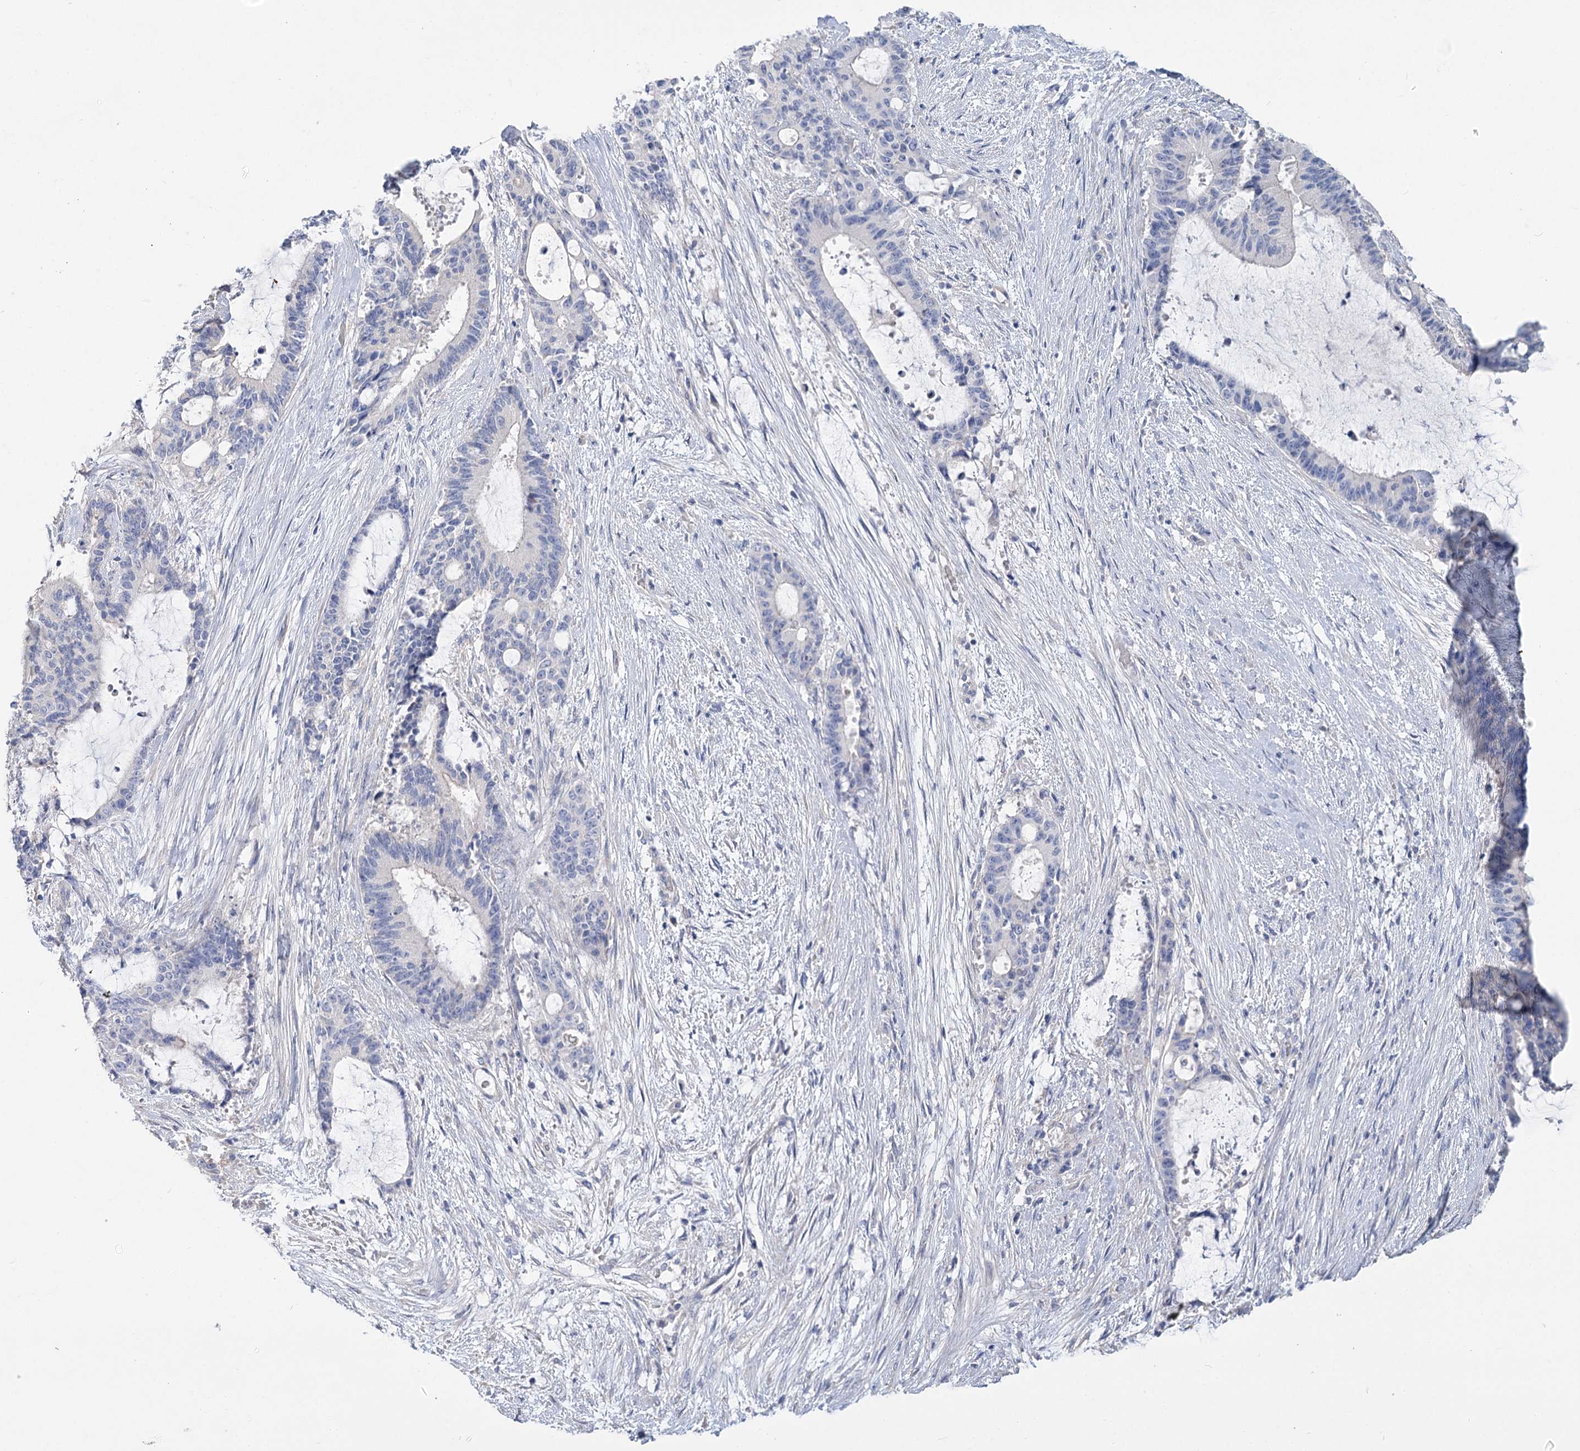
{"staining": {"intensity": "negative", "quantity": "none", "location": "none"}, "tissue": "liver cancer", "cell_type": "Tumor cells", "image_type": "cancer", "snomed": [{"axis": "morphology", "description": "Normal tissue, NOS"}, {"axis": "morphology", "description": "Cholangiocarcinoma"}, {"axis": "topography", "description": "Liver"}, {"axis": "topography", "description": "Peripheral nerve tissue"}], "caption": "Tumor cells show no significant protein positivity in liver cancer (cholangiocarcinoma).", "gene": "SLC9A3", "patient": {"sex": "female", "age": 73}}